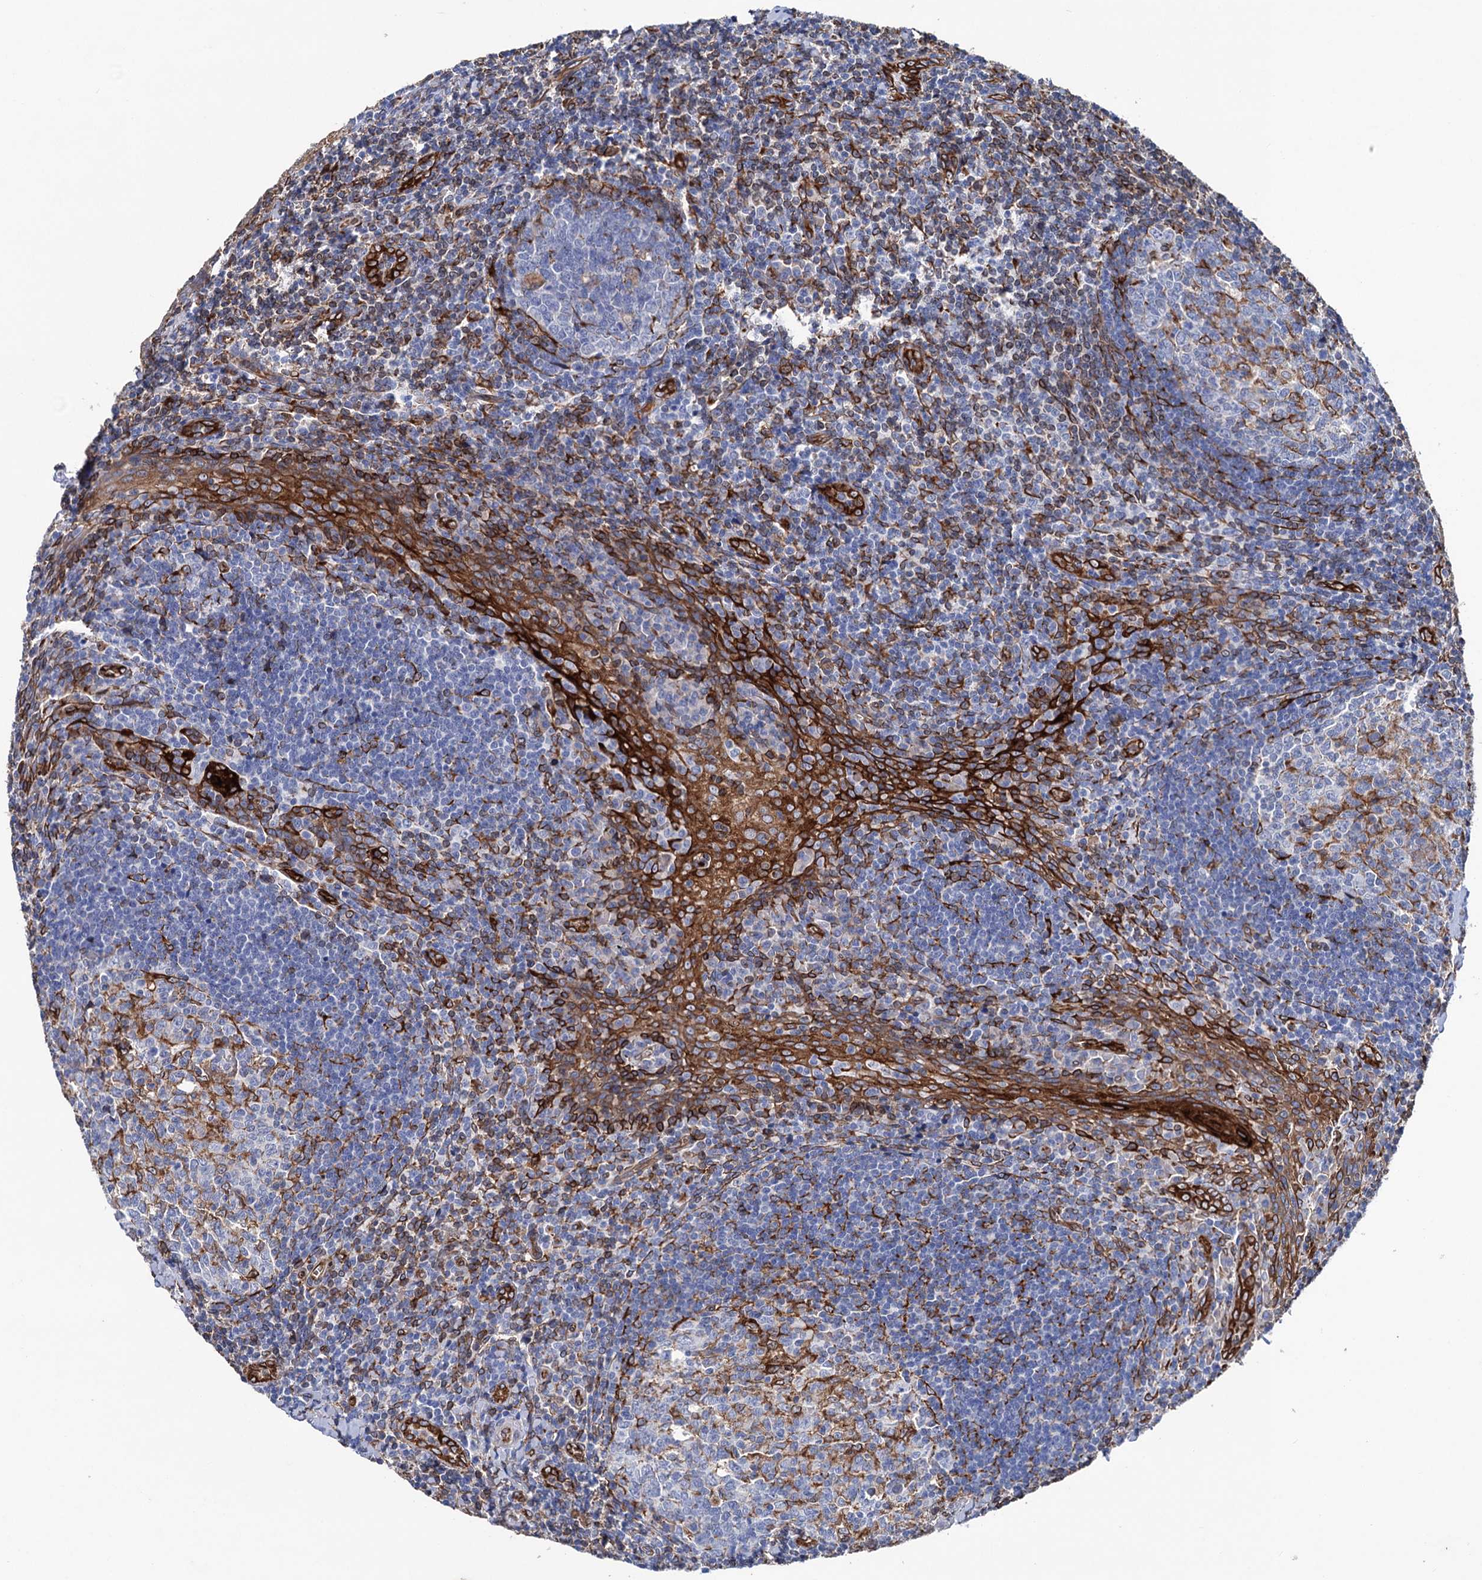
{"staining": {"intensity": "moderate", "quantity": "<25%", "location": "cytoplasmic/membranous"}, "tissue": "tonsil", "cell_type": "Germinal center cells", "image_type": "normal", "snomed": [{"axis": "morphology", "description": "Normal tissue, NOS"}, {"axis": "topography", "description": "Tonsil"}], "caption": "DAB immunohistochemical staining of benign human tonsil demonstrates moderate cytoplasmic/membranous protein expression in approximately <25% of germinal center cells.", "gene": "STING1", "patient": {"sex": "male", "age": 27}}